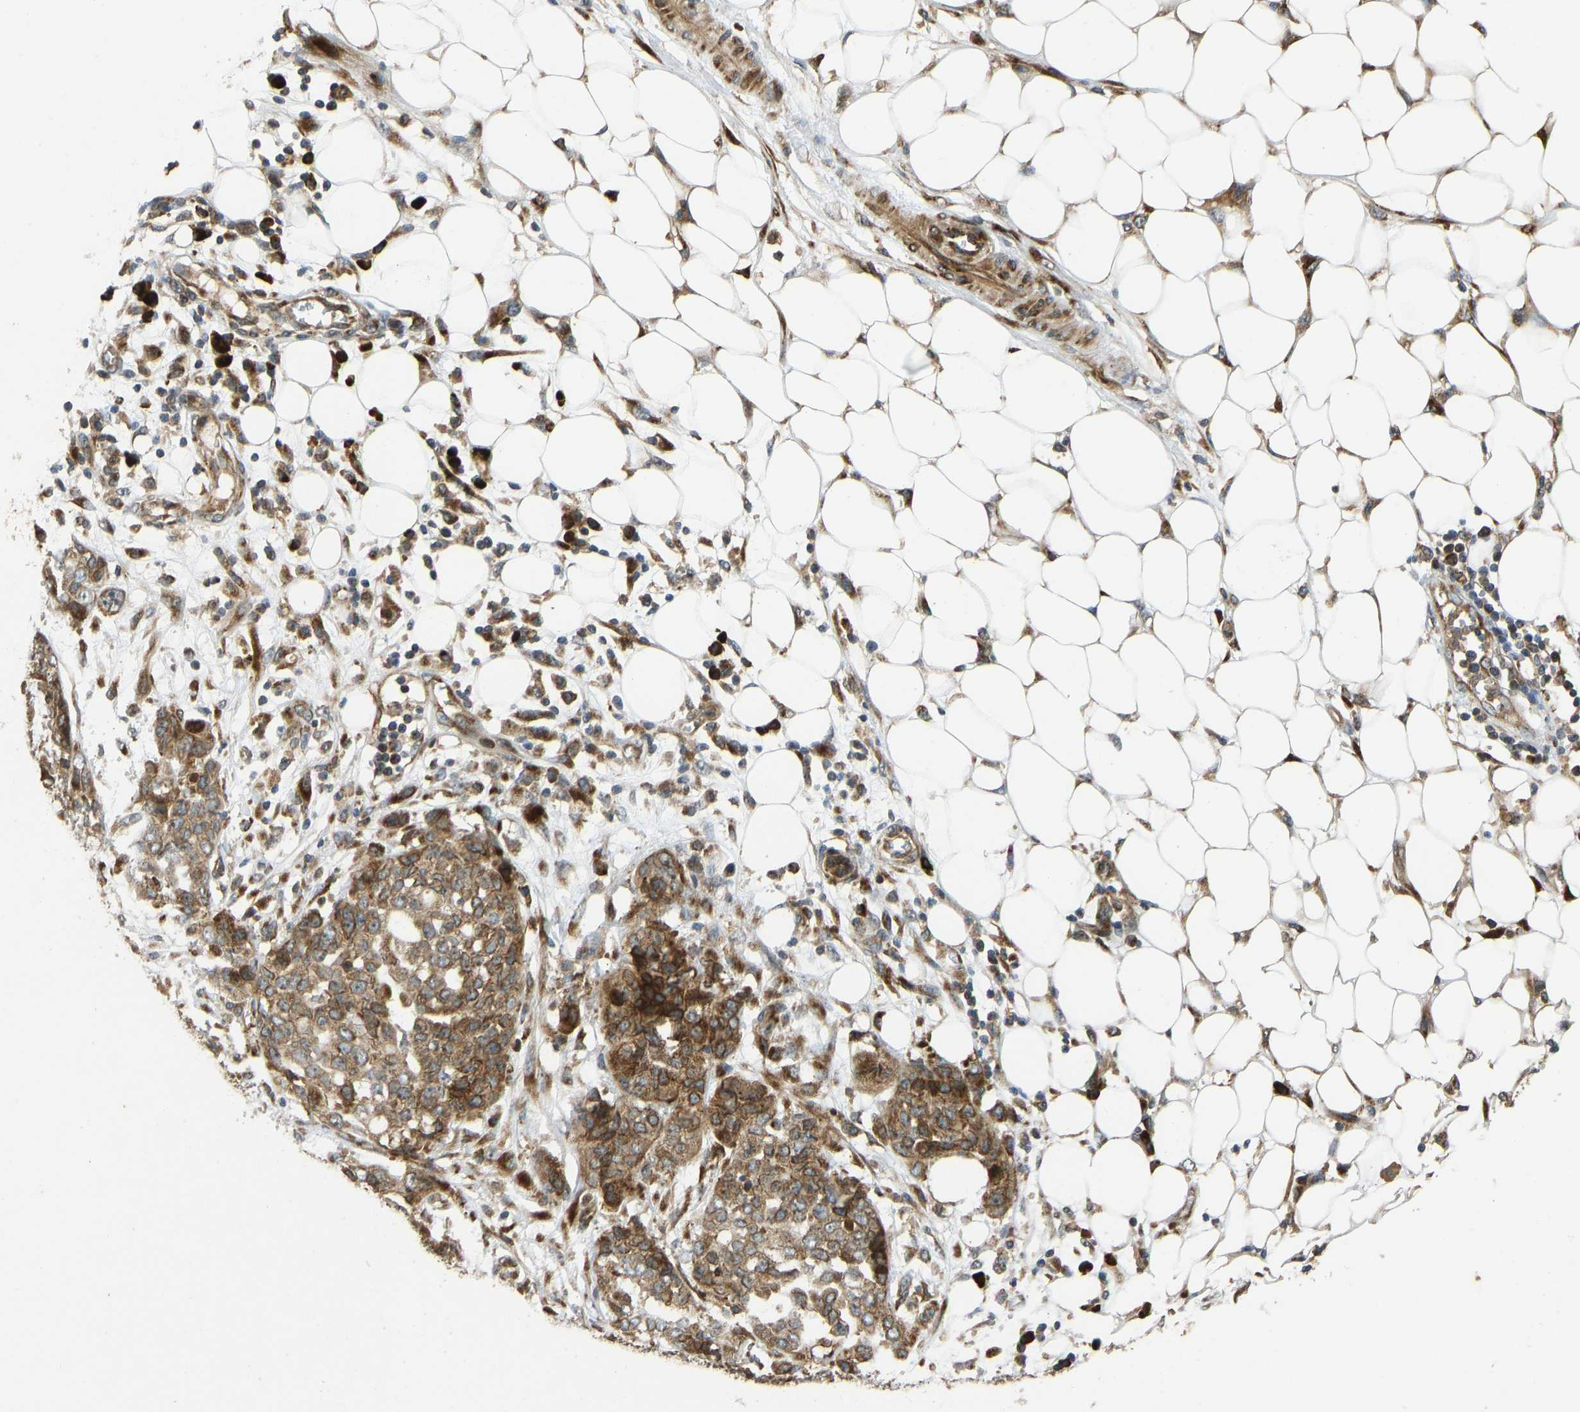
{"staining": {"intensity": "moderate", "quantity": ">75%", "location": "cytoplasmic/membranous"}, "tissue": "ovarian cancer", "cell_type": "Tumor cells", "image_type": "cancer", "snomed": [{"axis": "morphology", "description": "Cystadenocarcinoma, serous, NOS"}, {"axis": "topography", "description": "Soft tissue"}, {"axis": "topography", "description": "Ovary"}], "caption": "IHC staining of ovarian cancer (serous cystadenocarcinoma), which shows medium levels of moderate cytoplasmic/membranous staining in about >75% of tumor cells indicating moderate cytoplasmic/membranous protein staining. The staining was performed using DAB (3,3'-diaminobenzidine) (brown) for protein detection and nuclei were counterstained in hematoxylin (blue).", "gene": "RPN2", "patient": {"sex": "female", "age": 57}}